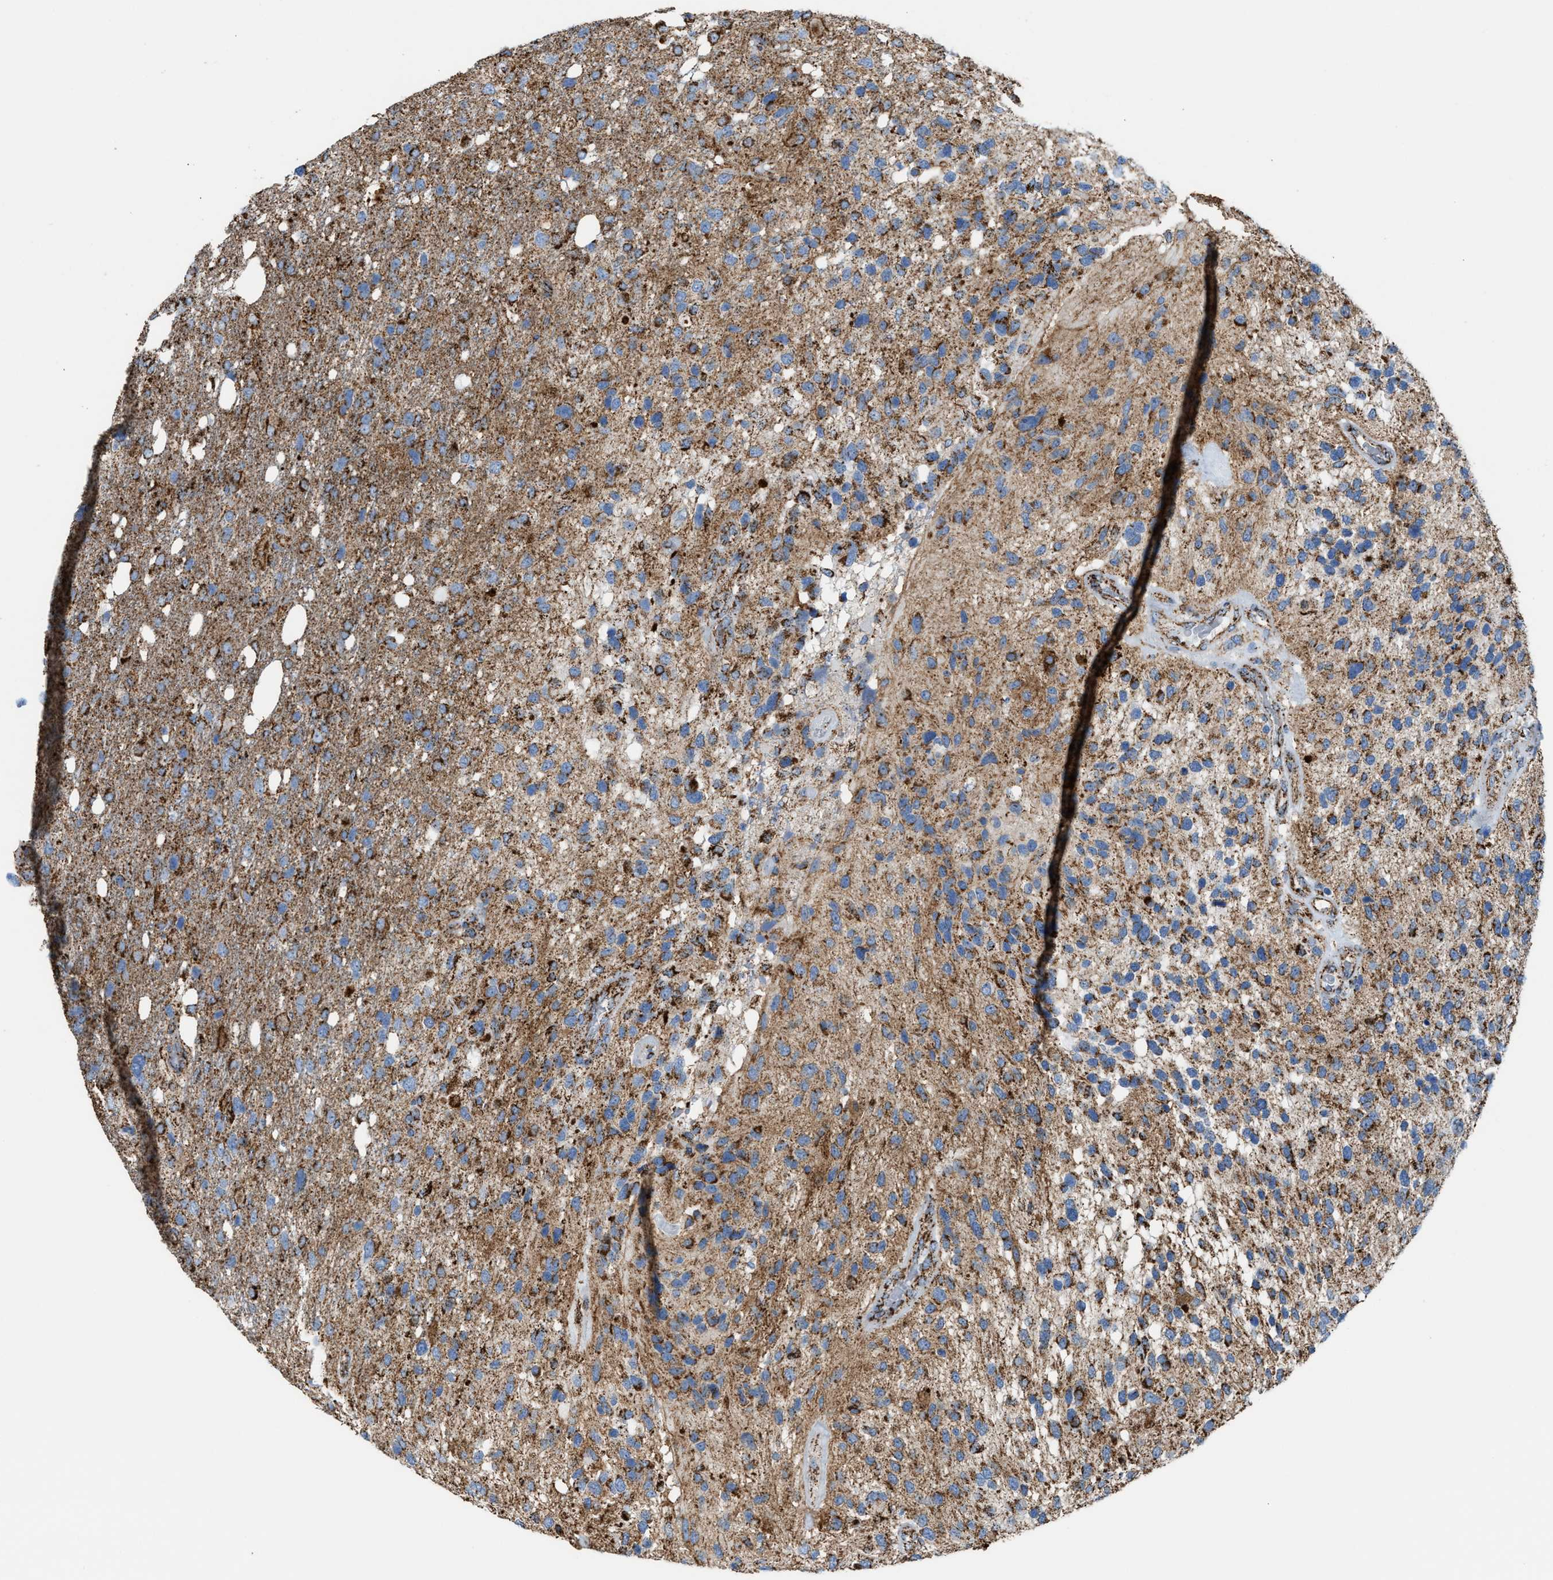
{"staining": {"intensity": "moderate", "quantity": ">75%", "location": "cytoplasmic/membranous"}, "tissue": "glioma", "cell_type": "Tumor cells", "image_type": "cancer", "snomed": [{"axis": "morphology", "description": "Glioma, malignant, High grade"}, {"axis": "topography", "description": "Brain"}], "caption": "Protein staining demonstrates moderate cytoplasmic/membranous expression in approximately >75% of tumor cells in glioma. Using DAB (3,3'-diaminobenzidine) (brown) and hematoxylin (blue) stains, captured at high magnification using brightfield microscopy.", "gene": "ECHS1", "patient": {"sex": "female", "age": 58}}